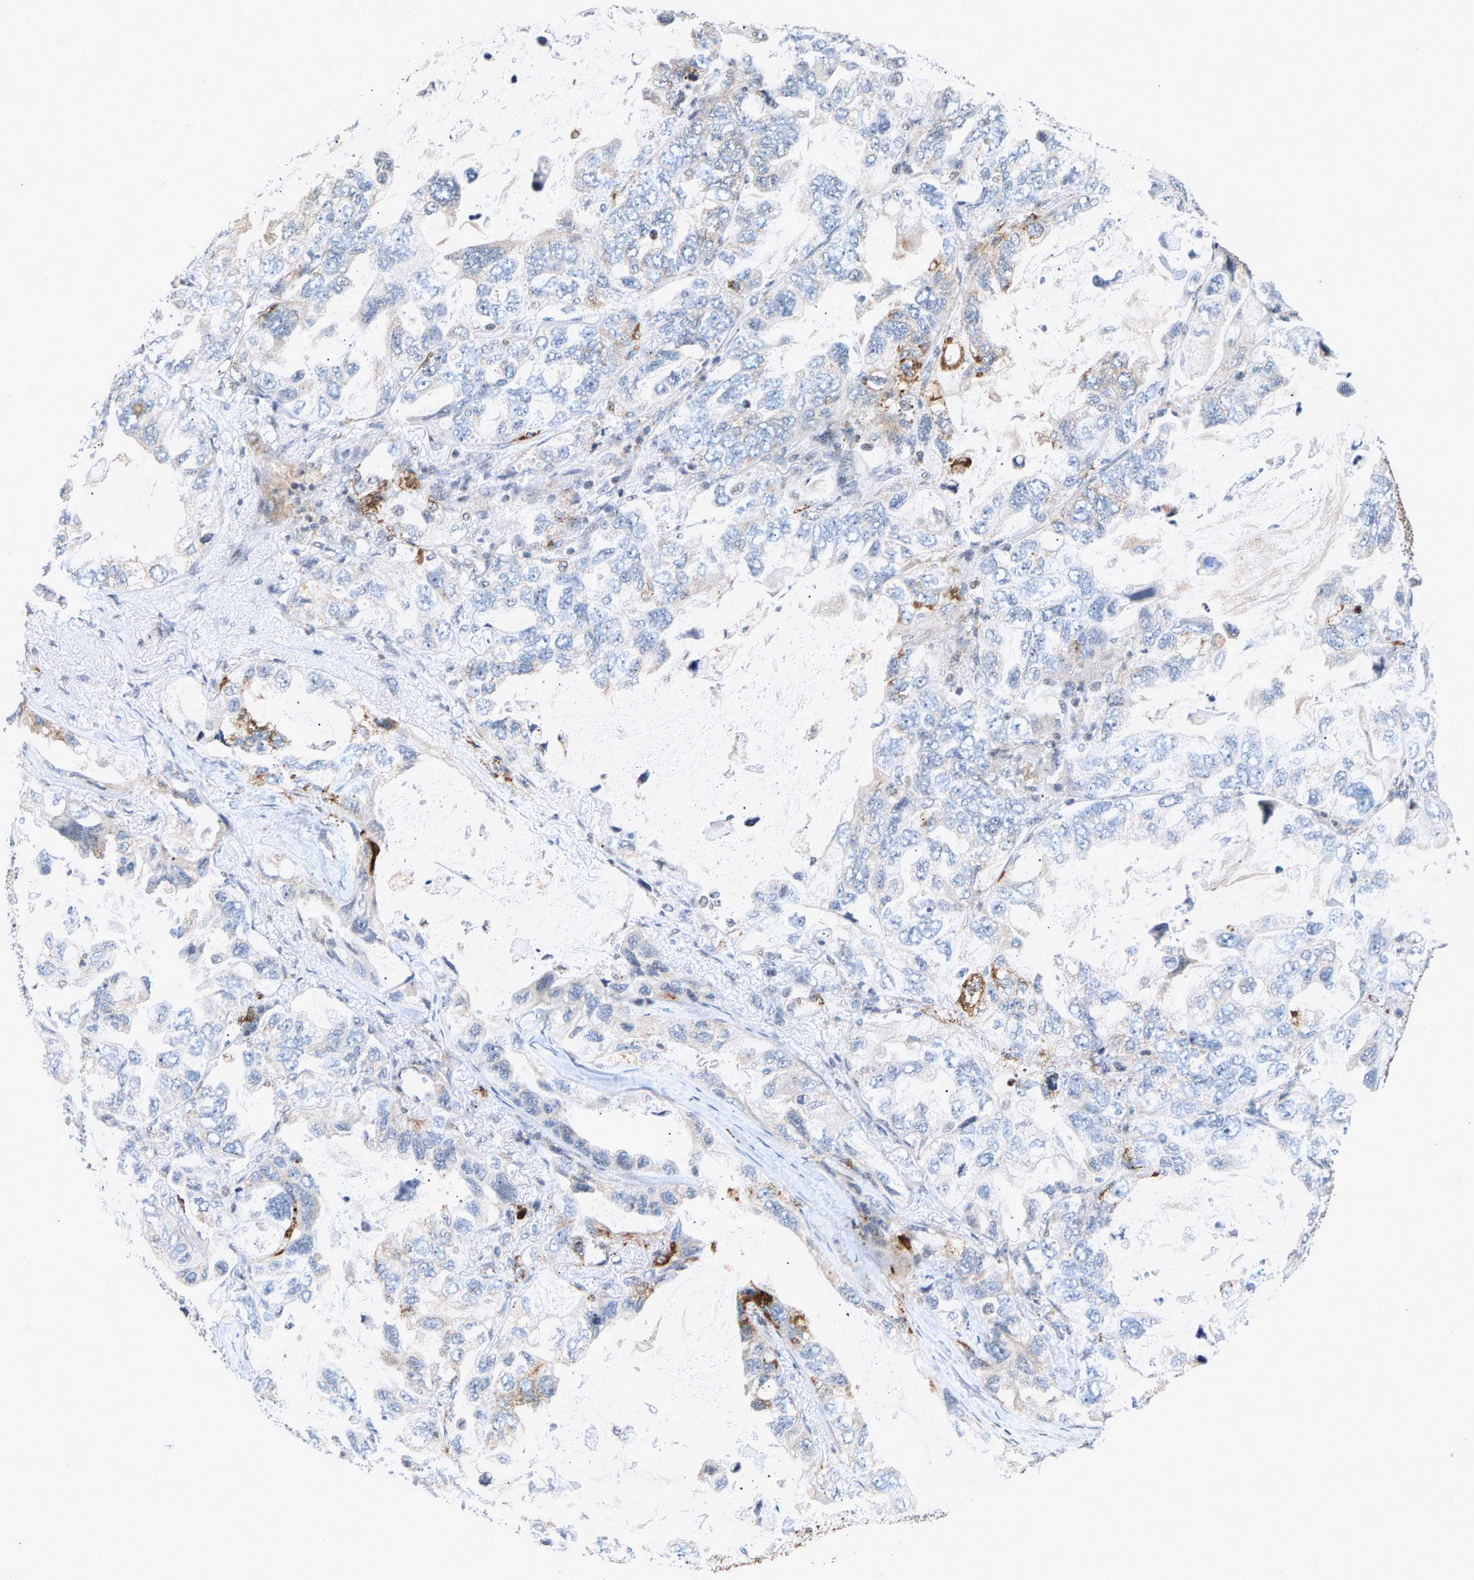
{"staining": {"intensity": "negative", "quantity": "none", "location": "none"}, "tissue": "lung cancer", "cell_type": "Tumor cells", "image_type": "cancer", "snomed": [{"axis": "morphology", "description": "Squamous cell carcinoma, NOS"}, {"axis": "topography", "description": "Lung"}], "caption": "There is no significant staining in tumor cells of squamous cell carcinoma (lung). Brightfield microscopy of immunohistochemistry stained with DAB (3,3'-diaminobenzidine) (brown) and hematoxylin (blue), captured at high magnification.", "gene": "ZPR1", "patient": {"sex": "female", "age": 73}}